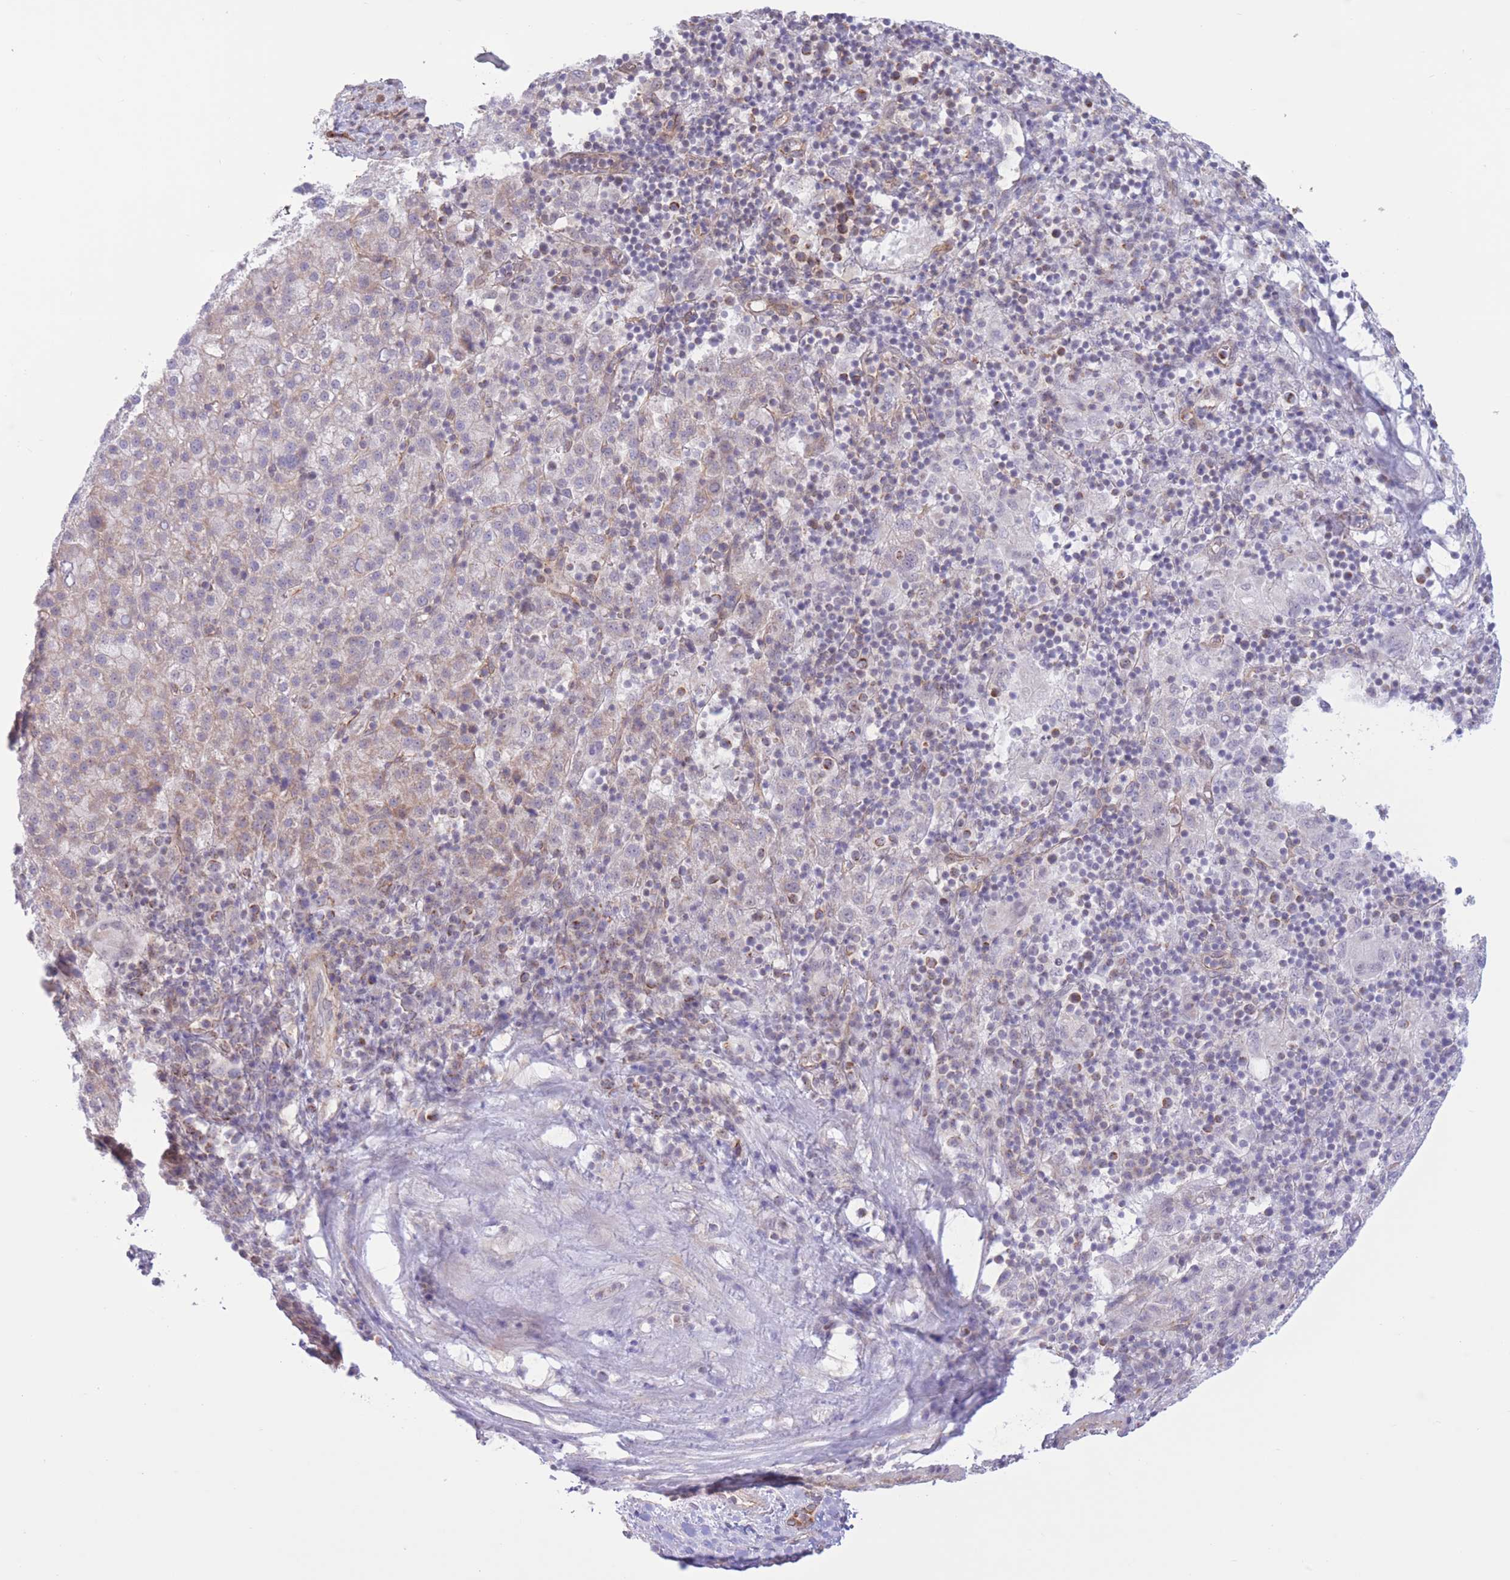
{"staining": {"intensity": "weak", "quantity": "<25%", "location": "cytoplasmic/membranous"}, "tissue": "liver cancer", "cell_type": "Tumor cells", "image_type": "cancer", "snomed": [{"axis": "morphology", "description": "Carcinoma, Hepatocellular, NOS"}, {"axis": "topography", "description": "Liver"}], "caption": "Human liver cancer (hepatocellular carcinoma) stained for a protein using immunohistochemistry shows no staining in tumor cells.", "gene": "MRPS31", "patient": {"sex": "female", "age": 58}}